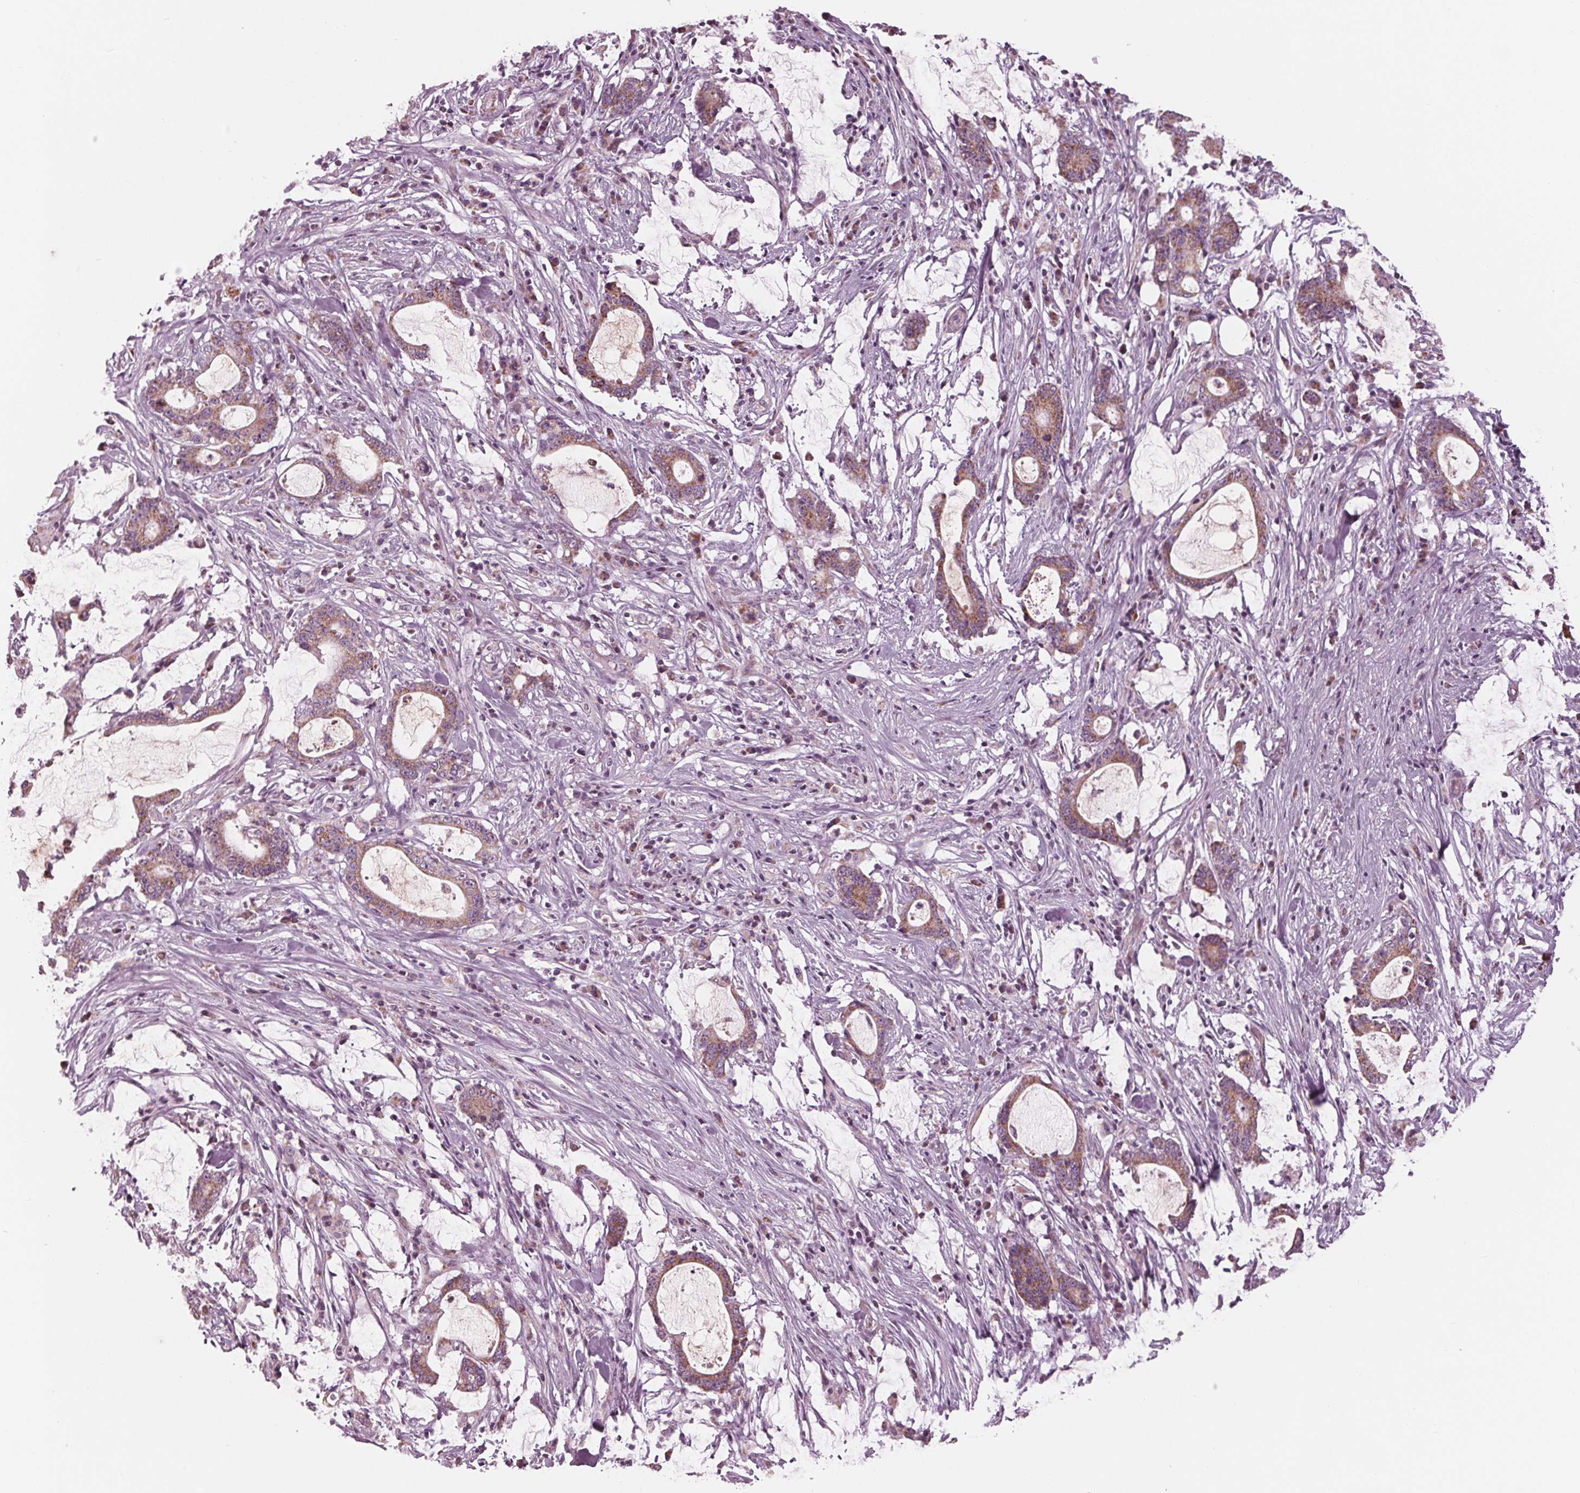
{"staining": {"intensity": "moderate", "quantity": ">75%", "location": "cytoplasmic/membranous"}, "tissue": "stomach cancer", "cell_type": "Tumor cells", "image_type": "cancer", "snomed": [{"axis": "morphology", "description": "Adenocarcinoma, NOS"}, {"axis": "topography", "description": "Stomach, upper"}], "caption": "Protein staining of stomach adenocarcinoma tissue exhibits moderate cytoplasmic/membranous expression in about >75% of tumor cells. Ihc stains the protein in brown and the nuclei are stained blue.", "gene": "CLN6", "patient": {"sex": "male", "age": 68}}